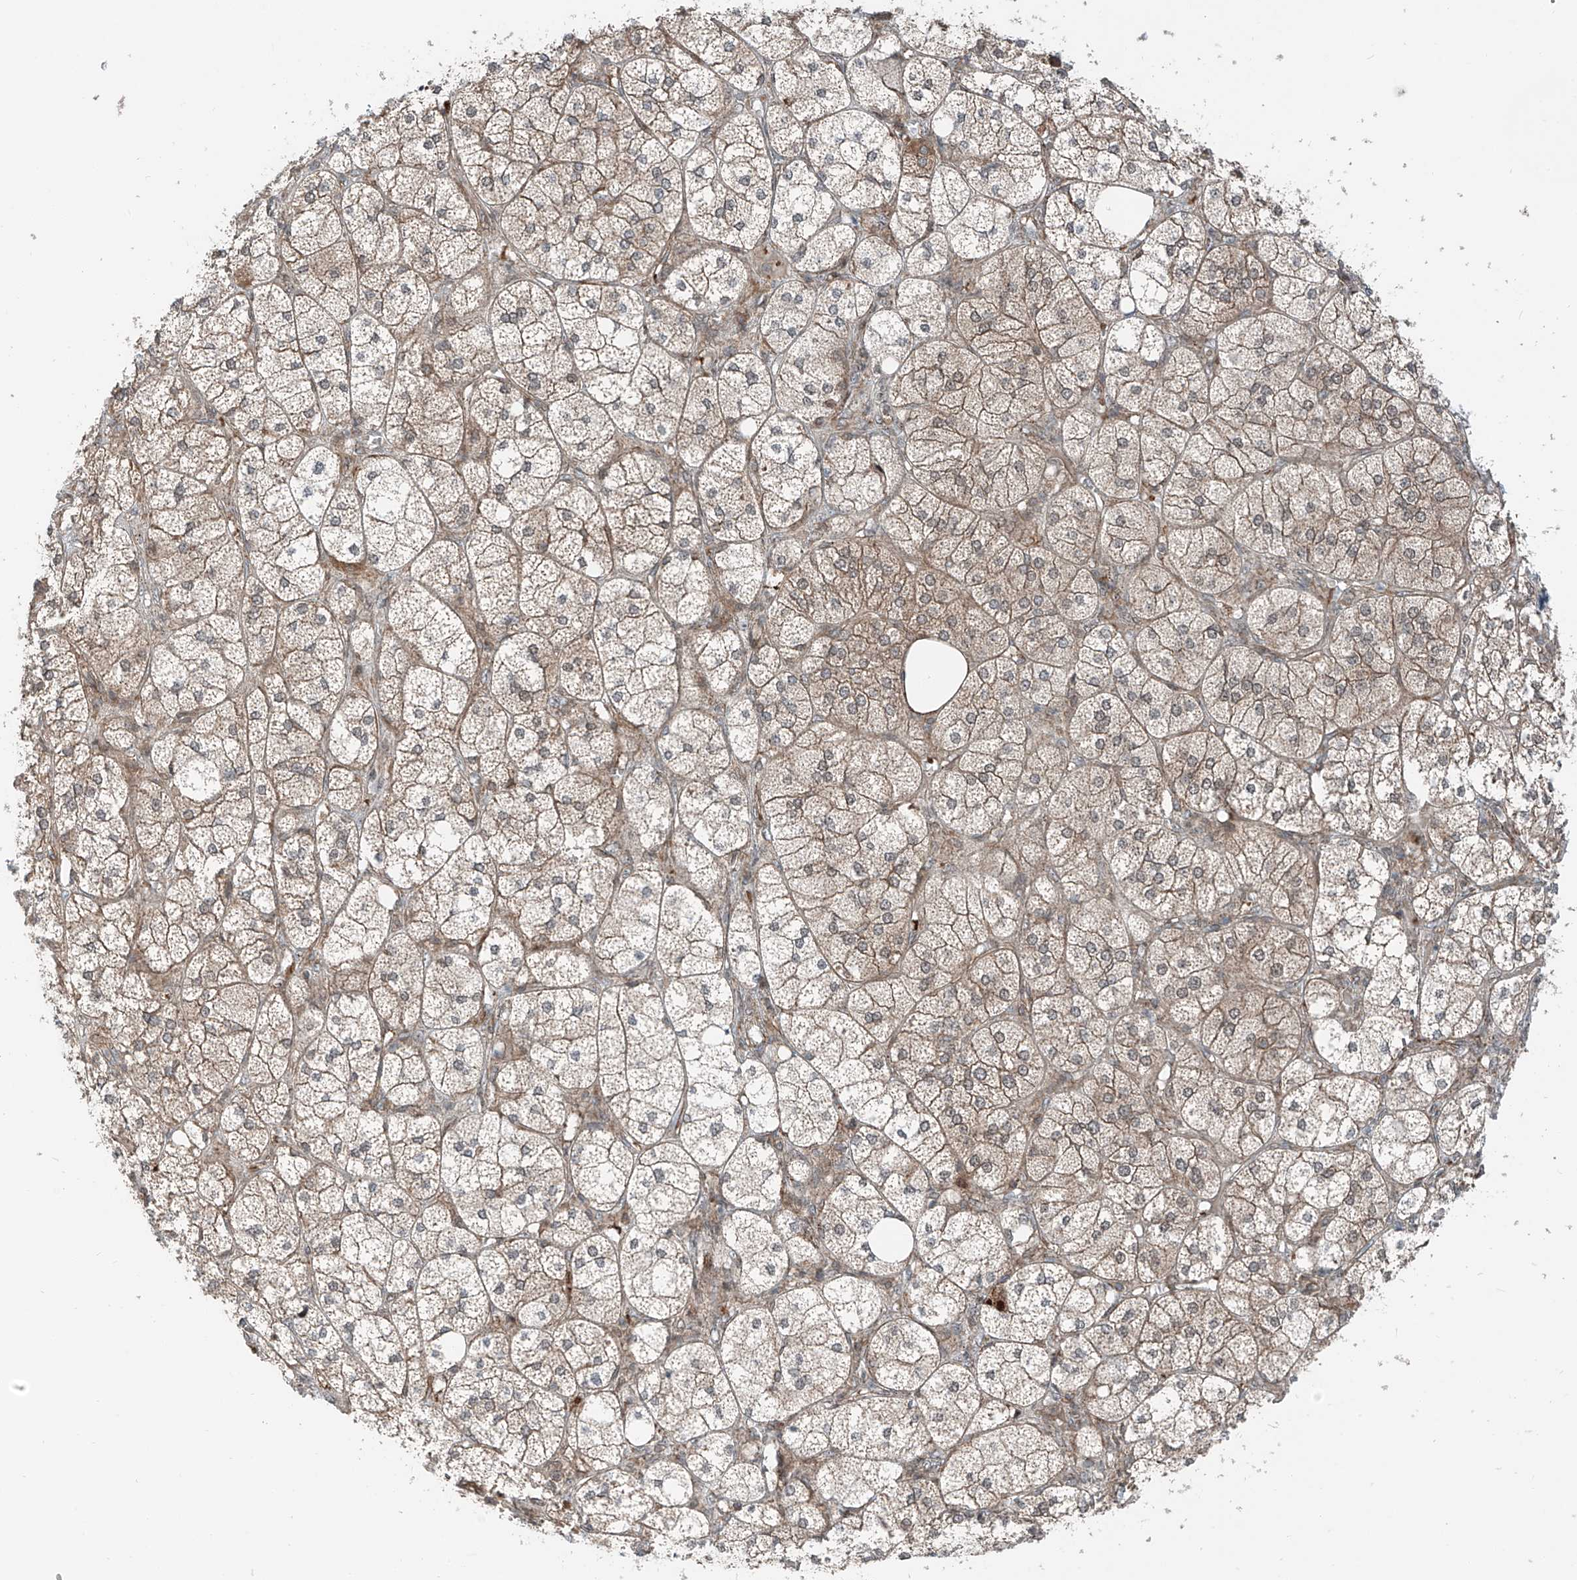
{"staining": {"intensity": "moderate", "quantity": ">75%", "location": "cytoplasmic/membranous,nuclear"}, "tissue": "adrenal gland", "cell_type": "Glandular cells", "image_type": "normal", "snomed": [{"axis": "morphology", "description": "Normal tissue, NOS"}, {"axis": "topography", "description": "Adrenal gland"}], "caption": "A brown stain highlights moderate cytoplasmic/membranous,nuclear expression of a protein in glandular cells of benign human adrenal gland. (IHC, brightfield microscopy, high magnification).", "gene": "USP48", "patient": {"sex": "female", "age": 61}}